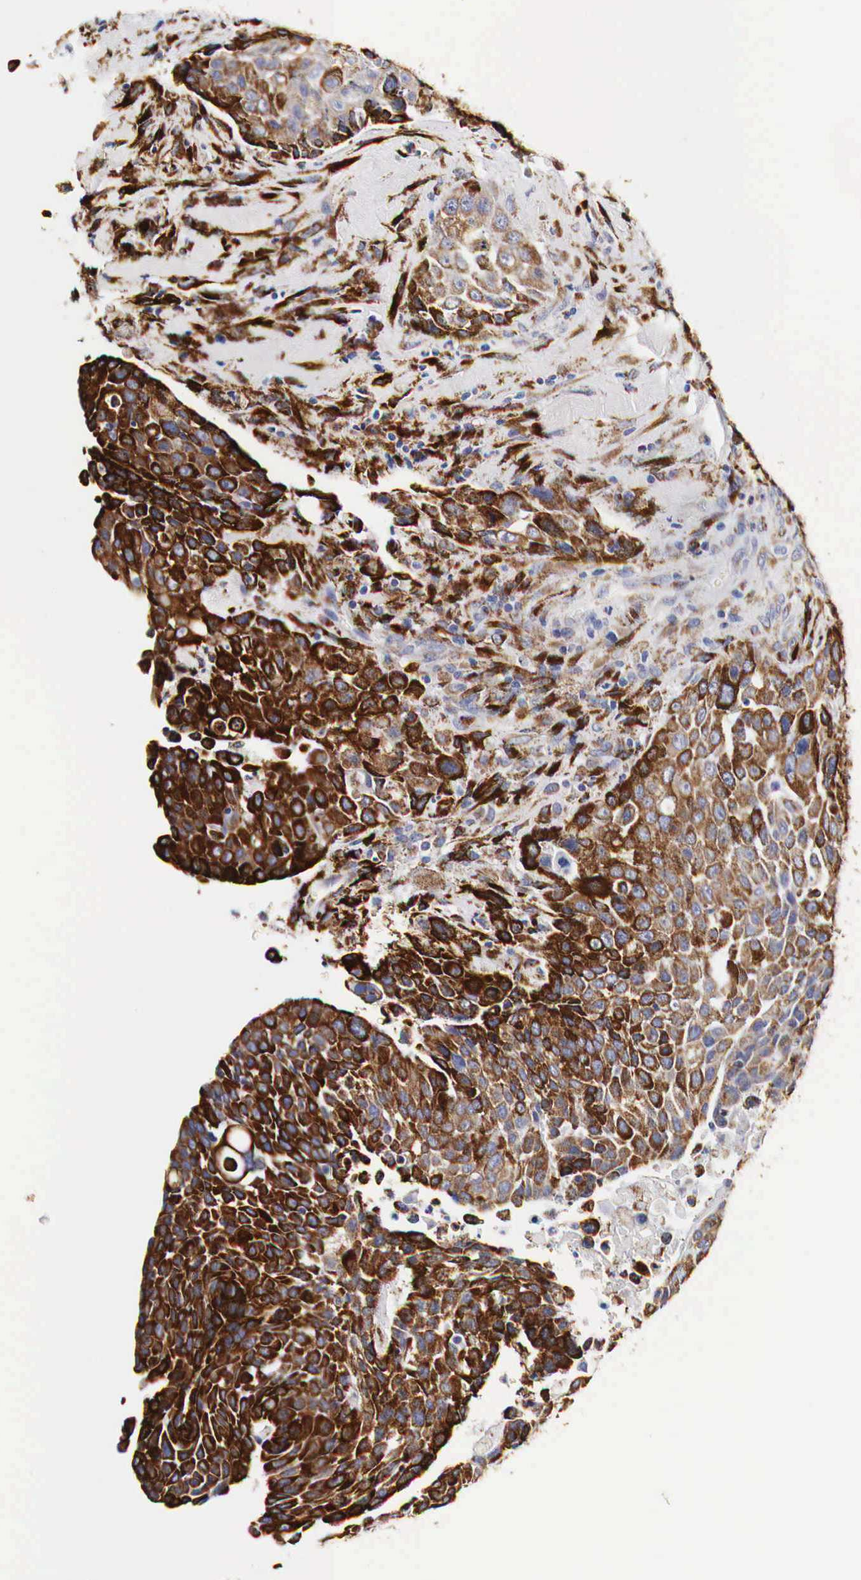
{"staining": {"intensity": "weak", "quantity": "25%-75%", "location": "cytoplasmic/membranous"}, "tissue": "urothelial cancer", "cell_type": "Tumor cells", "image_type": "cancer", "snomed": [{"axis": "morphology", "description": "Urothelial carcinoma, High grade"}, {"axis": "topography", "description": "Urinary bladder"}], "caption": "About 25%-75% of tumor cells in human urothelial cancer show weak cytoplasmic/membranous protein expression as visualized by brown immunohistochemical staining.", "gene": "CKAP4", "patient": {"sex": "male", "age": 74}}